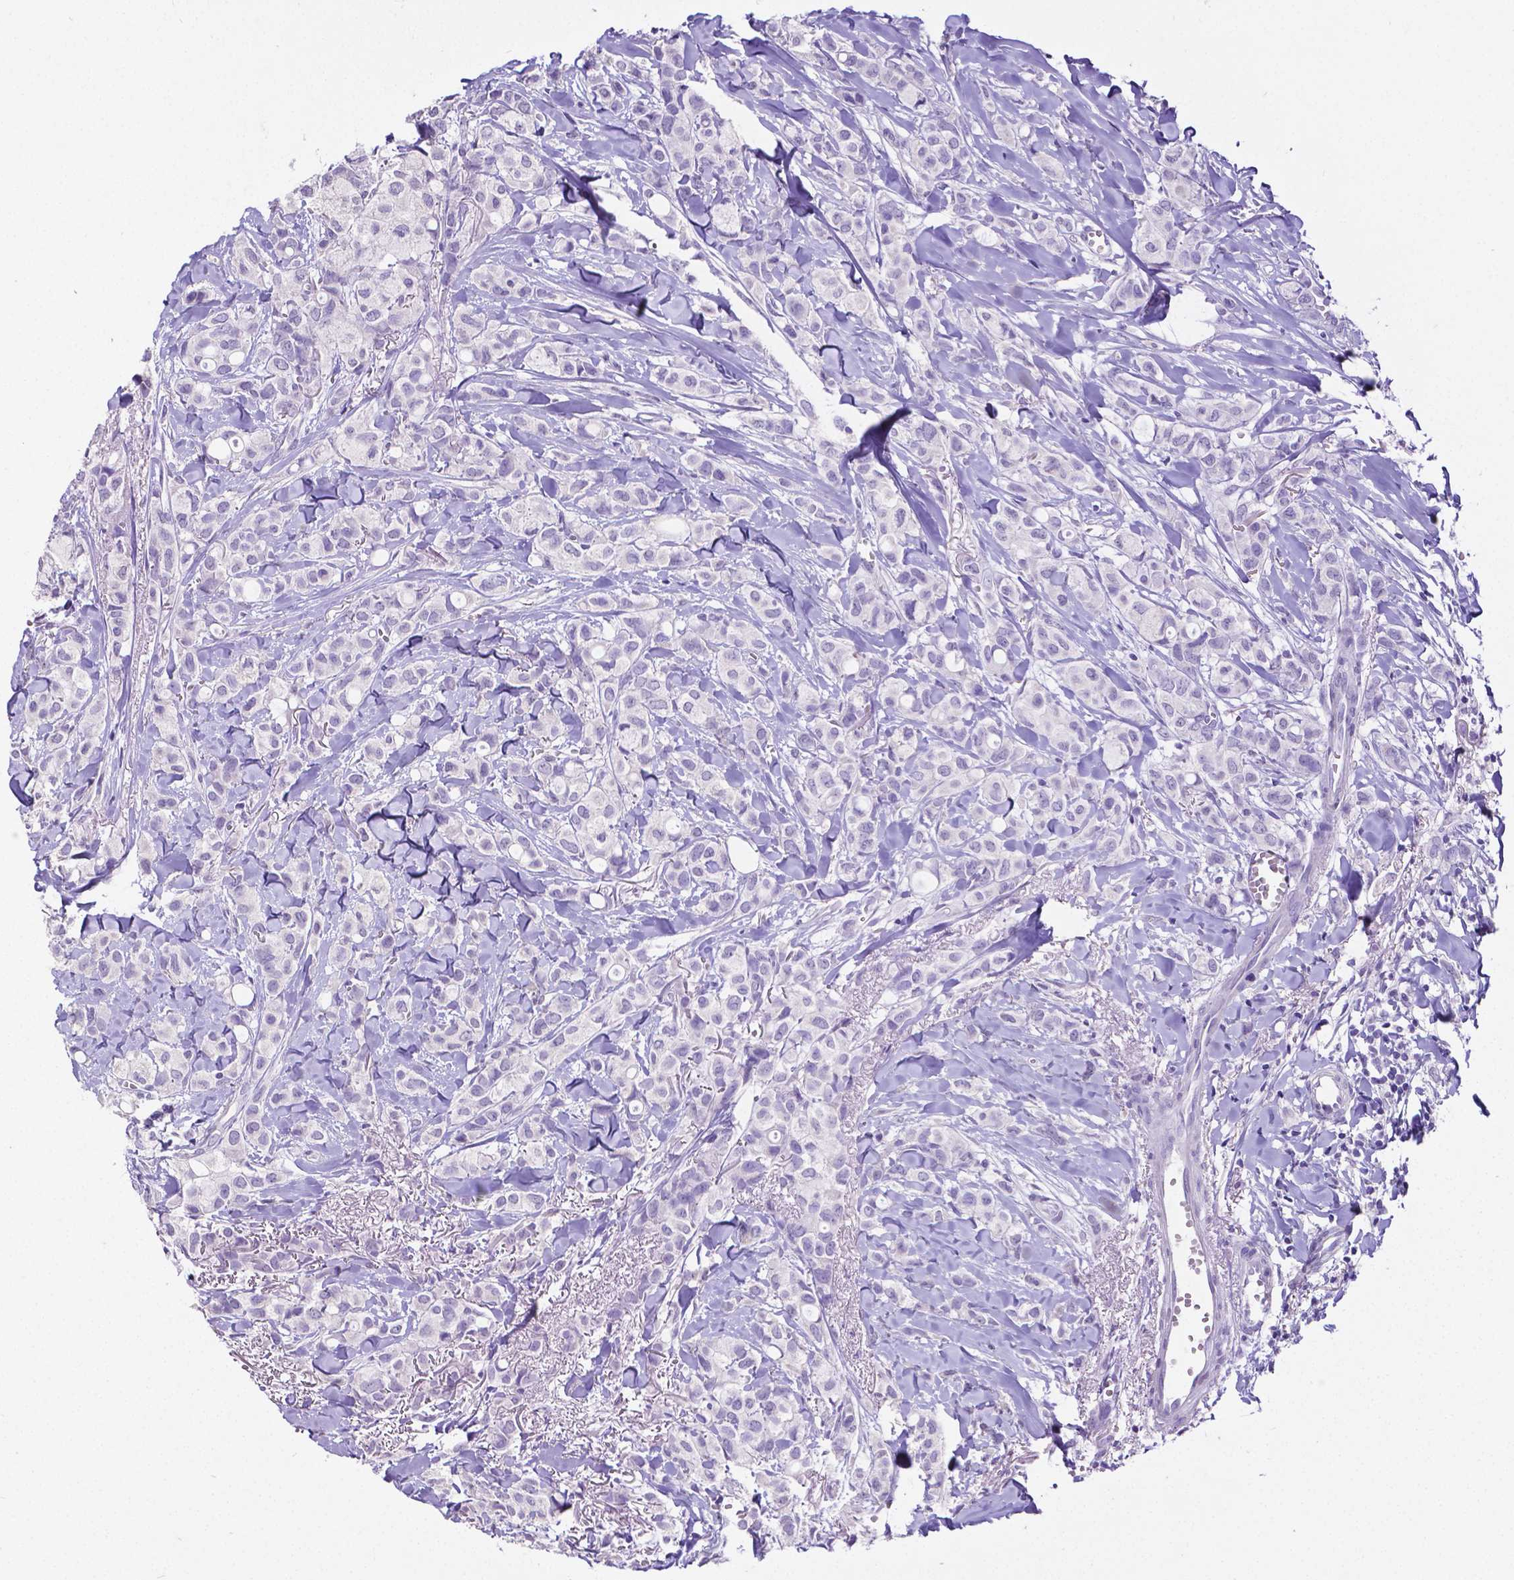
{"staining": {"intensity": "negative", "quantity": "none", "location": "none"}, "tissue": "breast cancer", "cell_type": "Tumor cells", "image_type": "cancer", "snomed": [{"axis": "morphology", "description": "Duct carcinoma"}, {"axis": "topography", "description": "Breast"}], "caption": "An immunohistochemistry (IHC) micrograph of breast intraductal carcinoma is shown. There is no staining in tumor cells of breast intraductal carcinoma. (DAB immunohistochemistry (IHC) visualized using brightfield microscopy, high magnification).", "gene": "SATB2", "patient": {"sex": "female", "age": 85}}